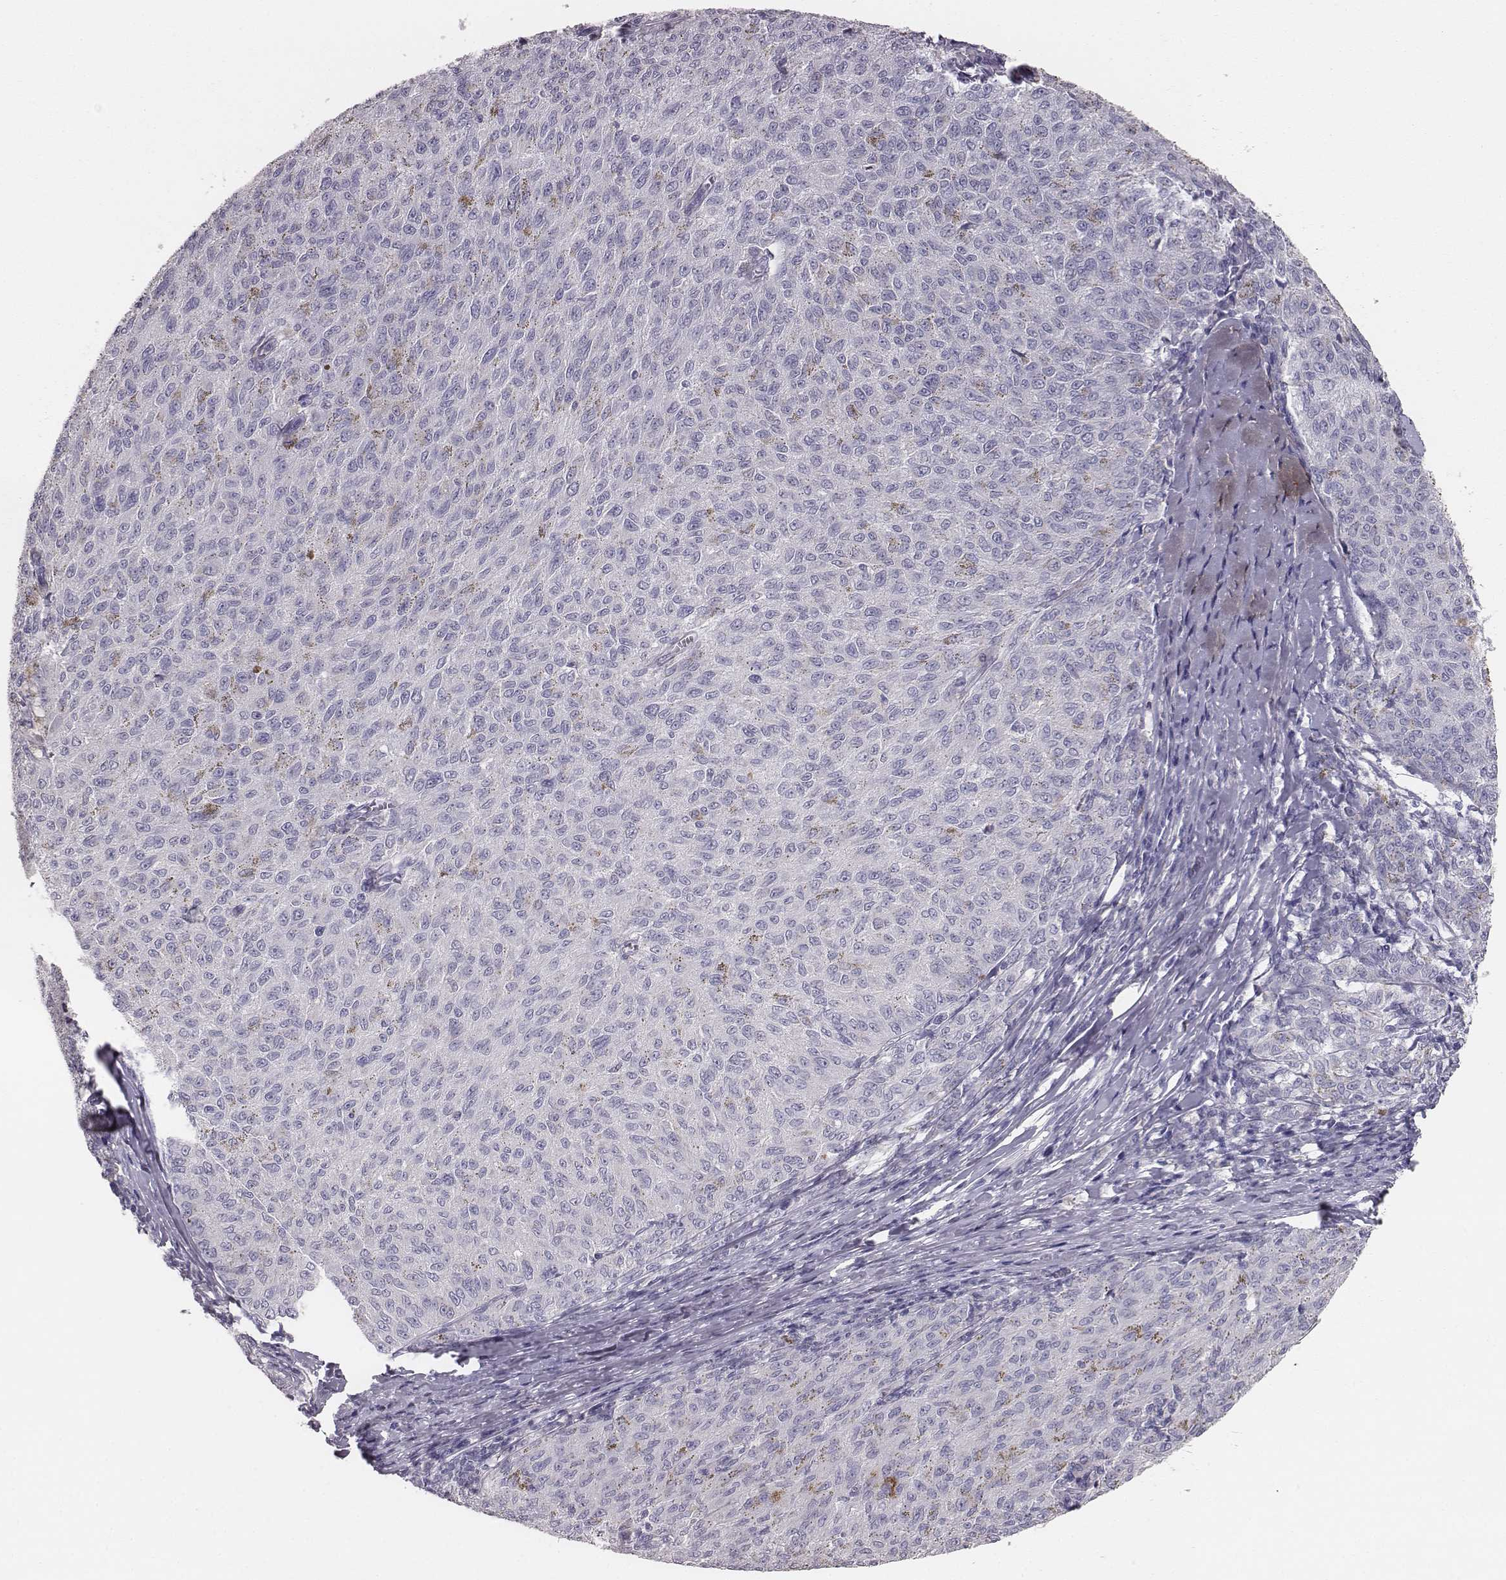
{"staining": {"intensity": "negative", "quantity": "none", "location": "none"}, "tissue": "melanoma", "cell_type": "Tumor cells", "image_type": "cancer", "snomed": [{"axis": "morphology", "description": "Malignant melanoma, NOS"}, {"axis": "topography", "description": "Skin"}], "caption": "DAB immunohistochemical staining of human melanoma displays no significant expression in tumor cells.", "gene": "MYH6", "patient": {"sex": "female", "age": 72}}